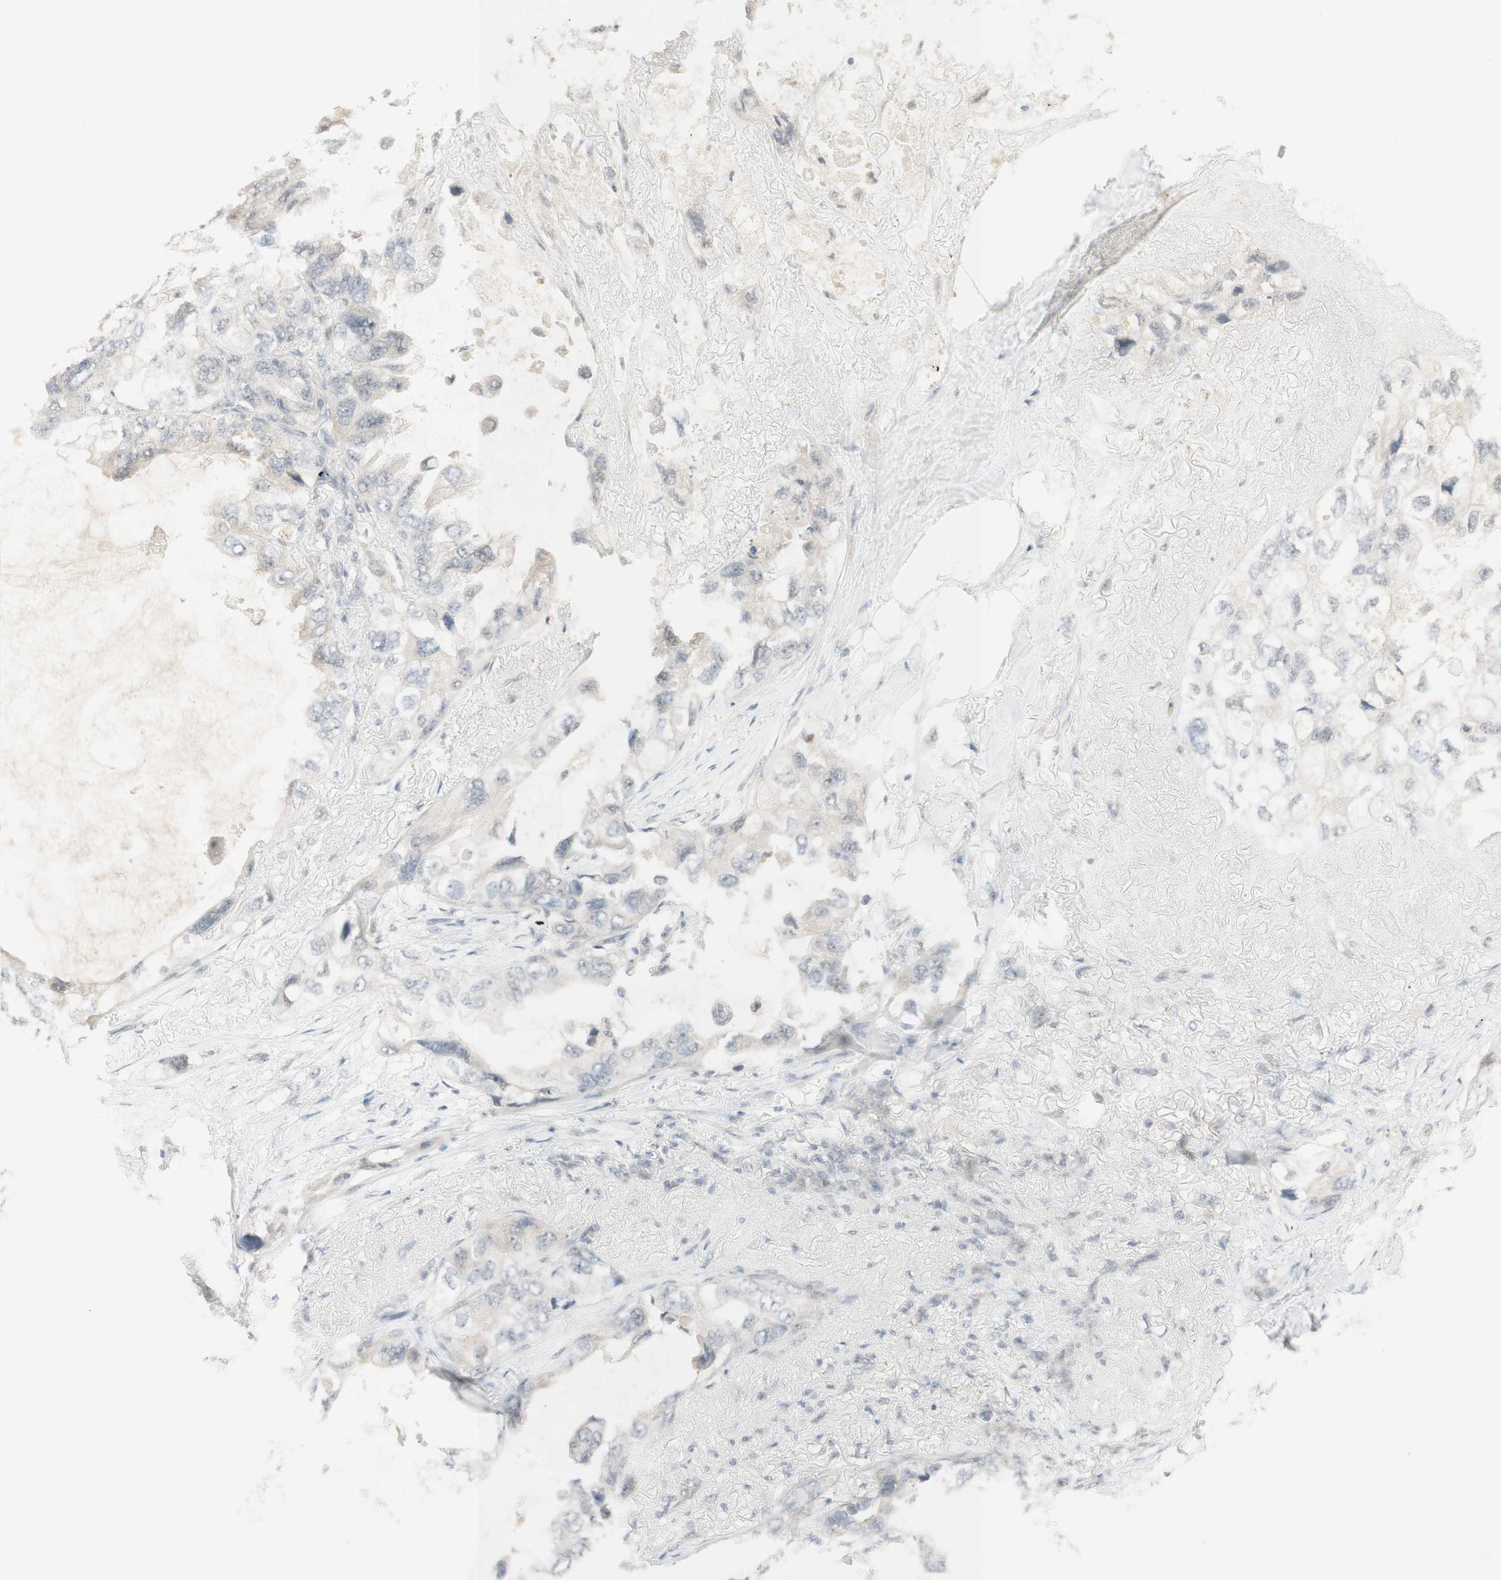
{"staining": {"intensity": "negative", "quantity": "none", "location": "none"}, "tissue": "lung cancer", "cell_type": "Tumor cells", "image_type": "cancer", "snomed": [{"axis": "morphology", "description": "Squamous cell carcinoma, NOS"}, {"axis": "topography", "description": "Lung"}], "caption": "This is an immunohistochemistry (IHC) histopathology image of lung cancer (squamous cell carcinoma). There is no expression in tumor cells.", "gene": "PLCD4", "patient": {"sex": "female", "age": 73}}